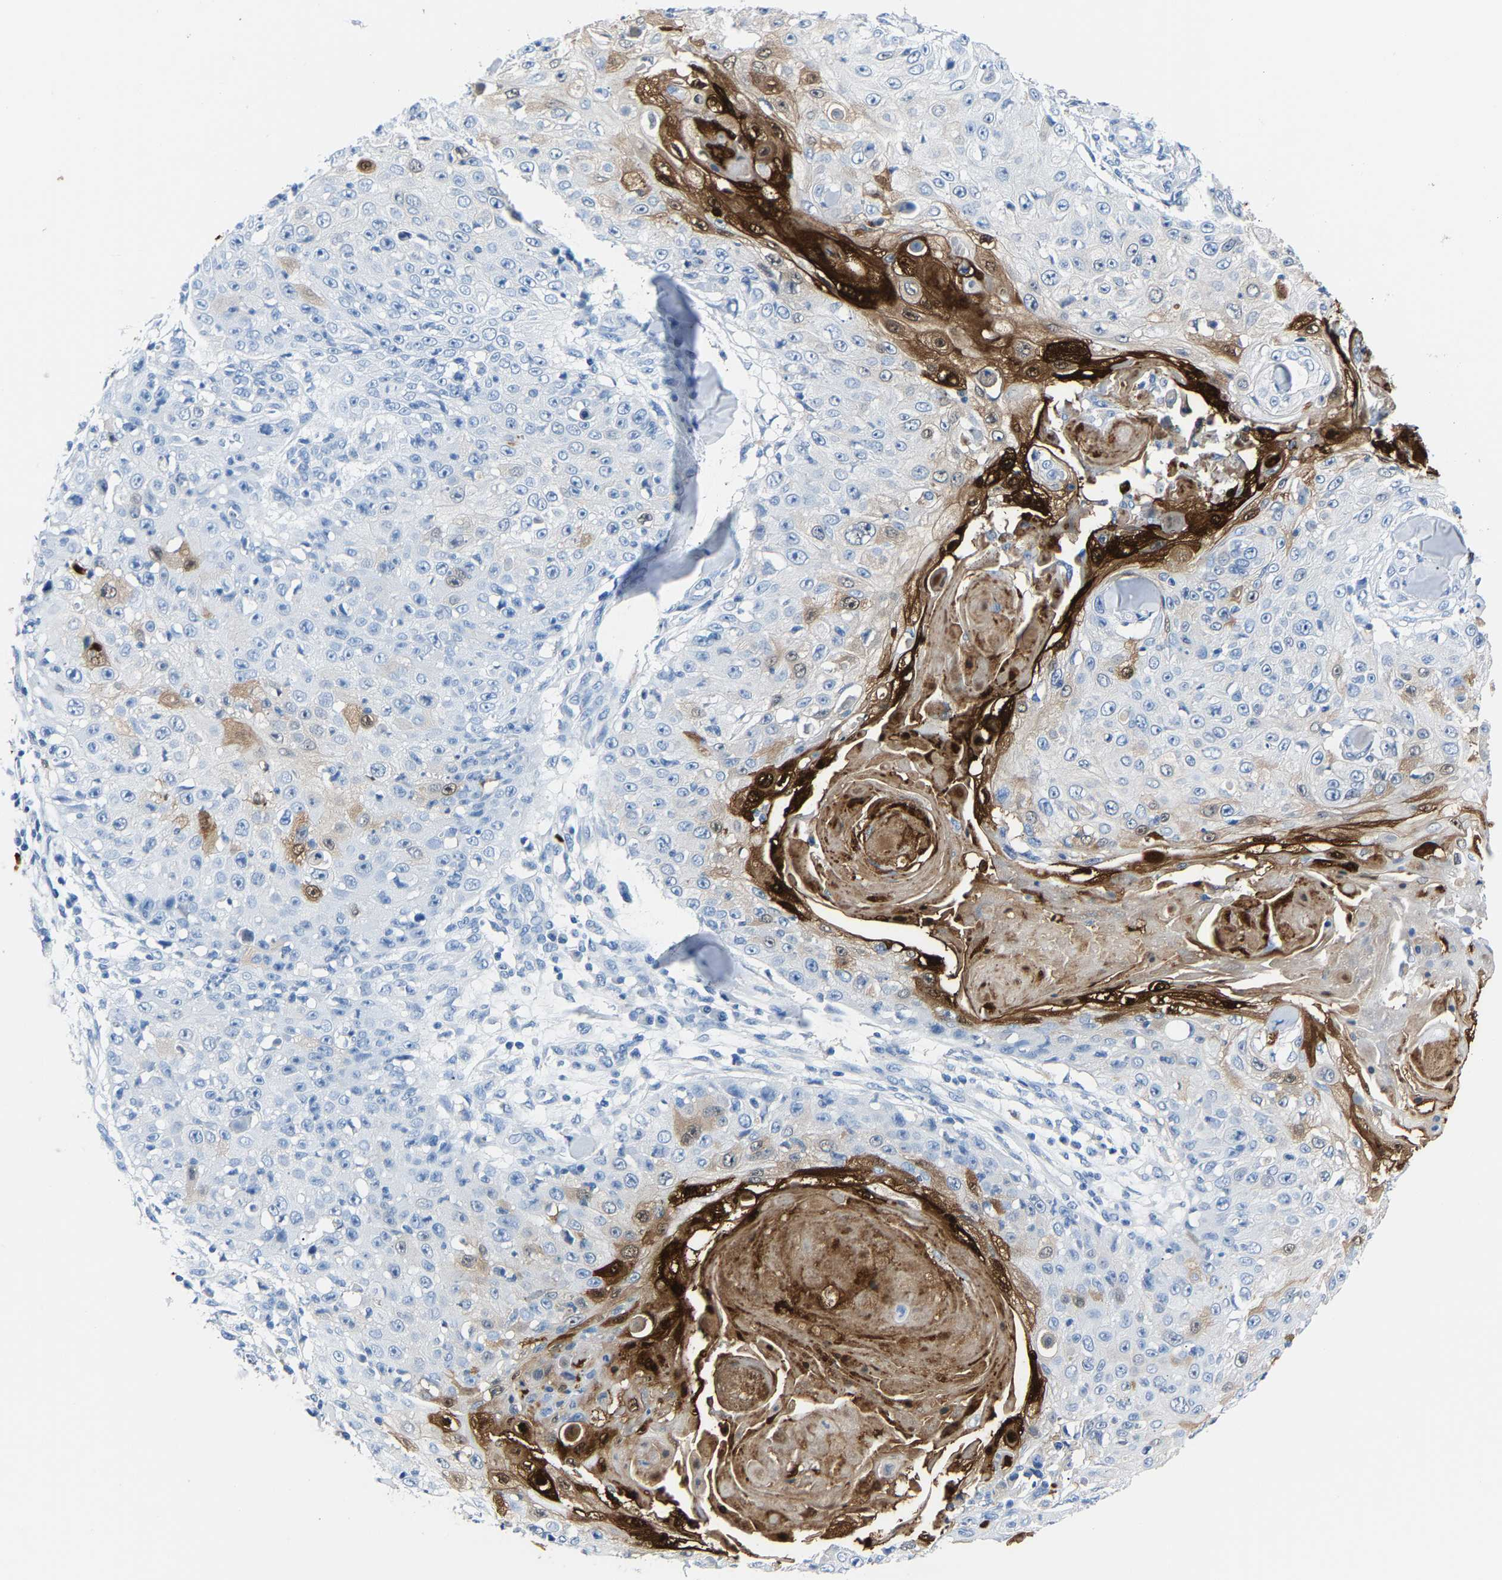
{"staining": {"intensity": "negative", "quantity": "none", "location": "none"}, "tissue": "skin cancer", "cell_type": "Tumor cells", "image_type": "cancer", "snomed": [{"axis": "morphology", "description": "Squamous cell carcinoma, NOS"}, {"axis": "topography", "description": "Skin"}], "caption": "The immunohistochemistry micrograph has no significant positivity in tumor cells of skin squamous cell carcinoma tissue.", "gene": "S100P", "patient": {"sex": "male", "age": 86}}